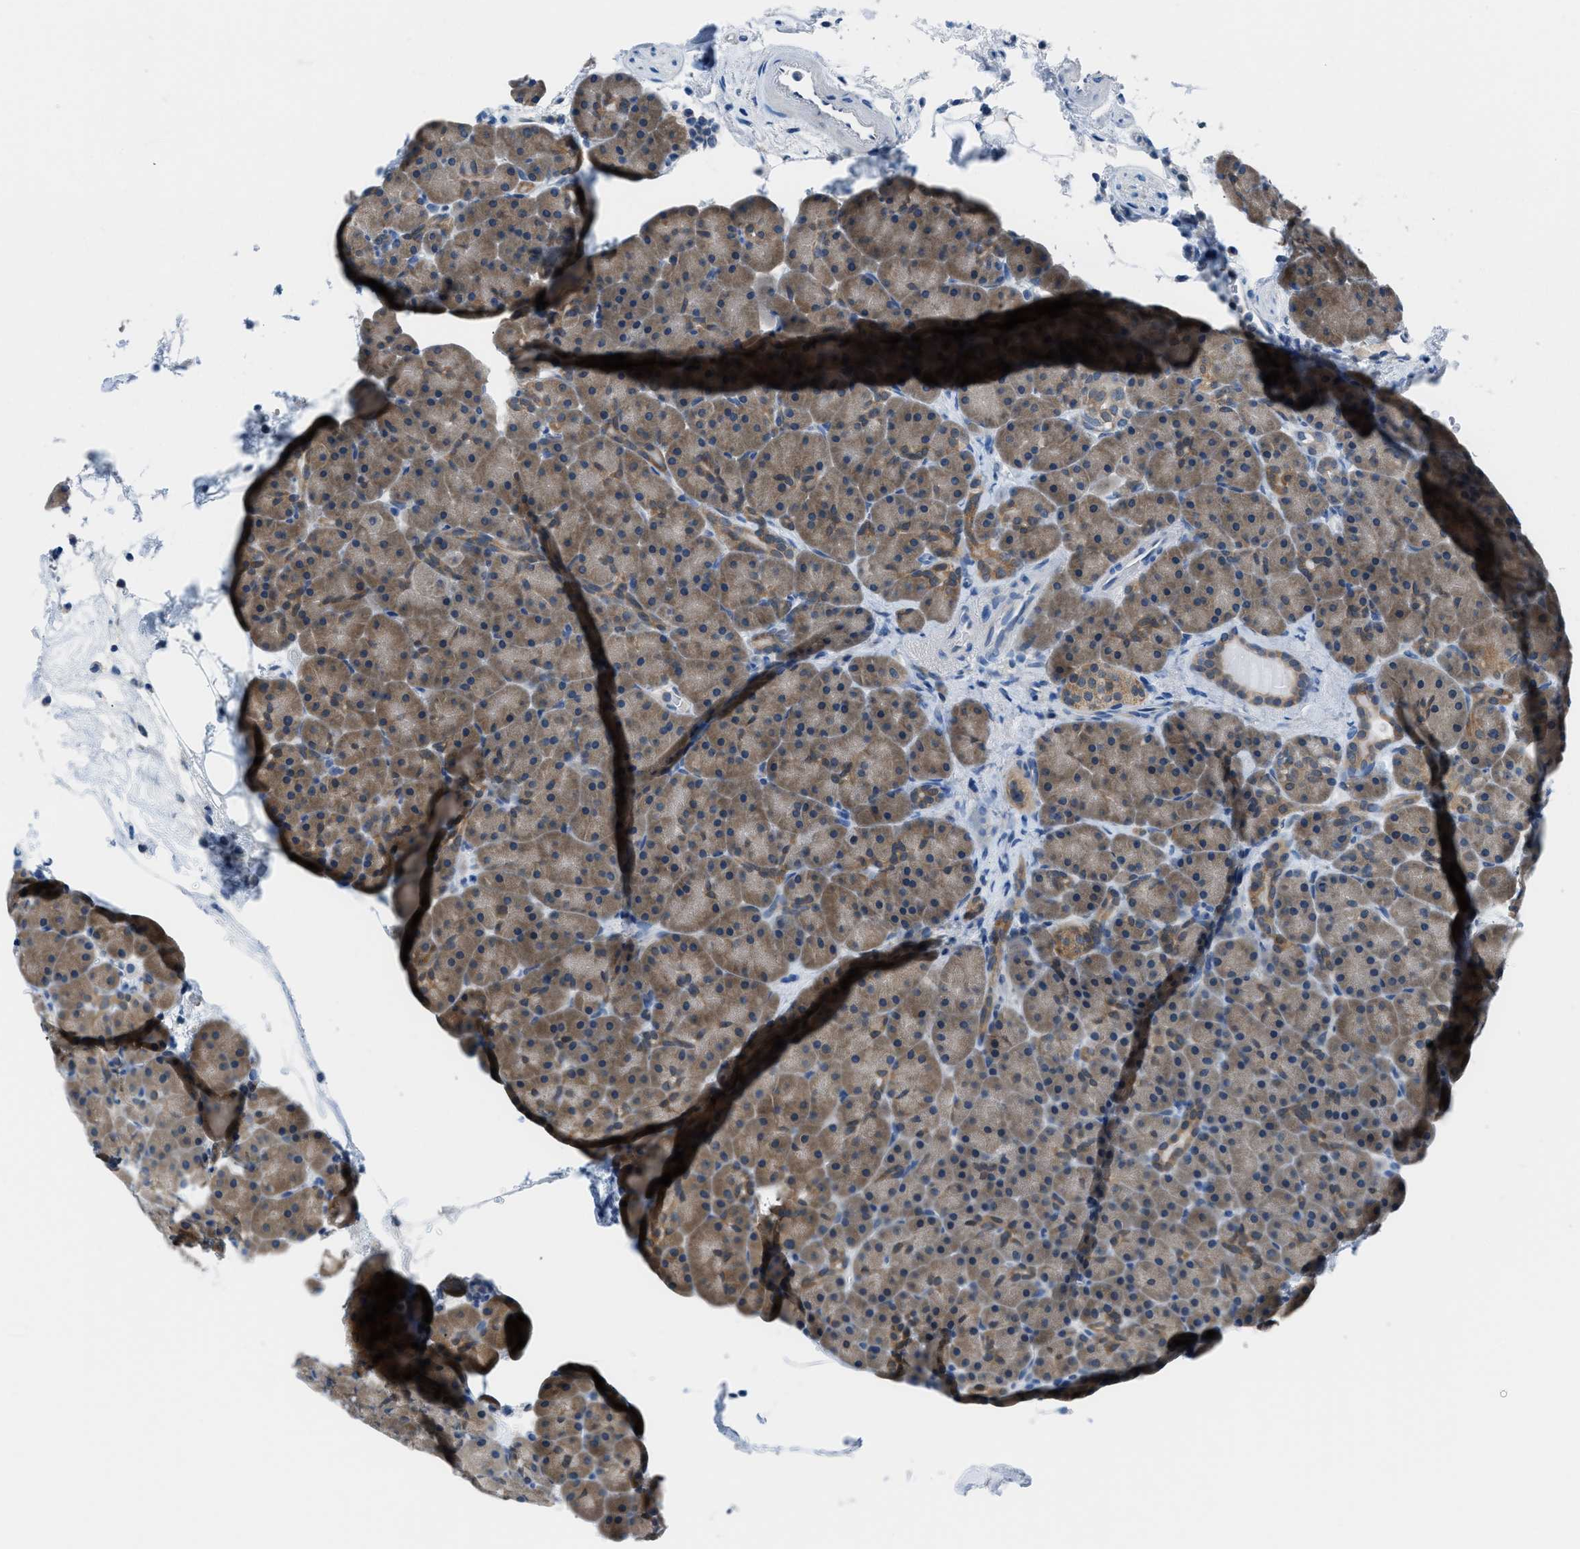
{"staining": {"intensity": "moderate", "quantity": ">75%", "location": "cytoplasmic/membranous"}, "tissue": "pancreas", "cell_type": "Exocrine glandular cells", "image_type": "normal", "snomed": [{"axis": "morphology", "description": "Normal tissue, NOS"}, {"axis": "topography", "description": "Pancreas"}], "caption": "An IHC image of unremarkable tissue is shown. Protein staining in brown highlights moderate cytoplasmic/membranous positivity in pancreas within exocrine glandular cells.", "gene": "ACP1", "patient": {"sex": "male", "age": 66}}